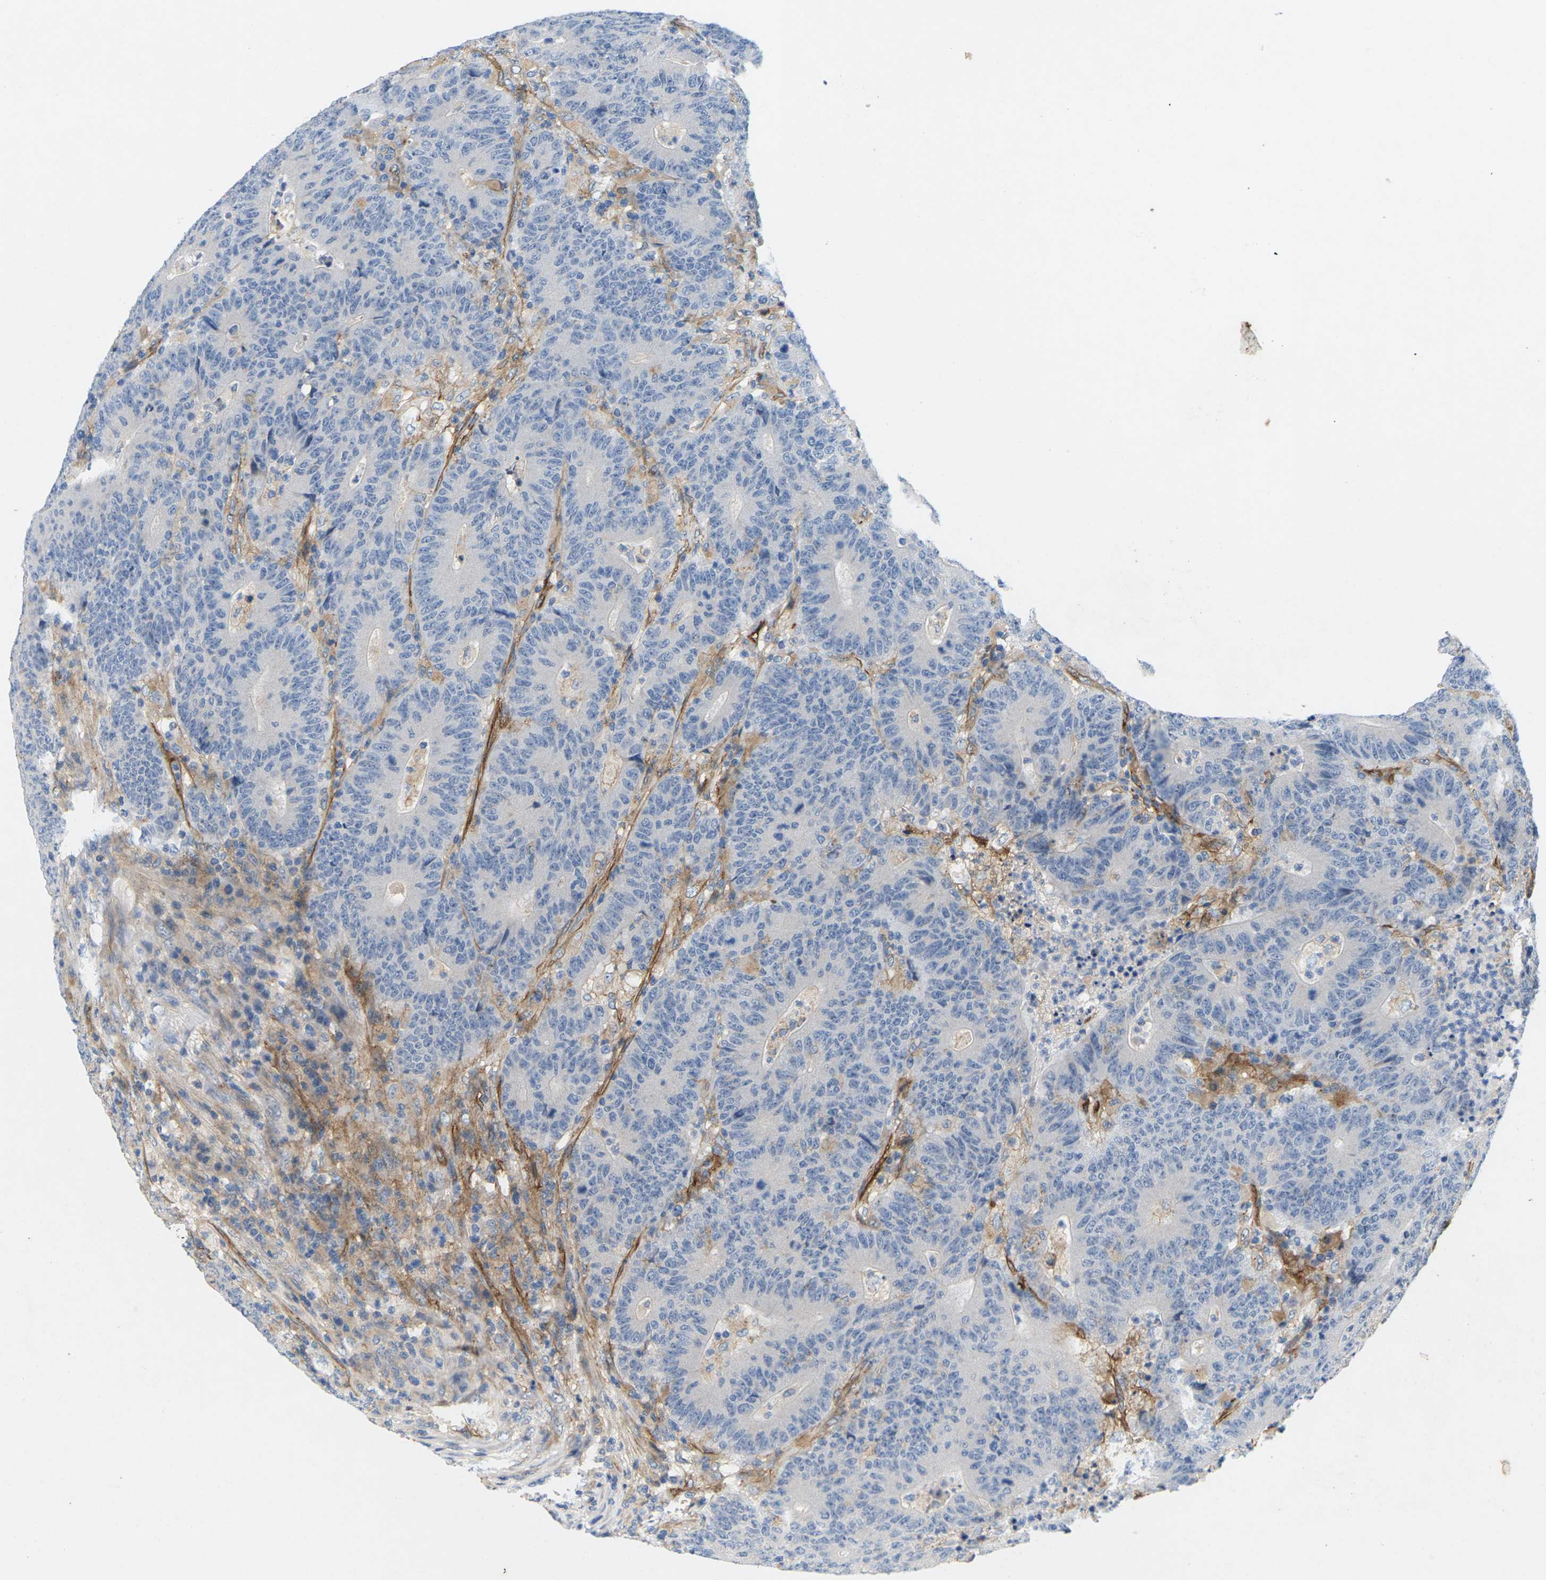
{"staining": {"intensity": "negative", "quantity": "none", "location": "none"}, "tissue": "colorectal cancer", "cell_type": "Tumor cells", "image_type": "cancer", "snomed": [{"axis": "morphology", "description": "Normal tissue, NOS"}, {"axis": "morphology", "description": "Adenocarcinoma, NOS"}, {"axis": "topography", "description": "Colon"}], "caption": "The immunohistochemistry (IHC) histopathology image has no significant positivity in tumor cells of adenocarcinoma (colorectal) tissue.", "gene": "ITGA5", "patient": {"sex": "female", "age": 75}}